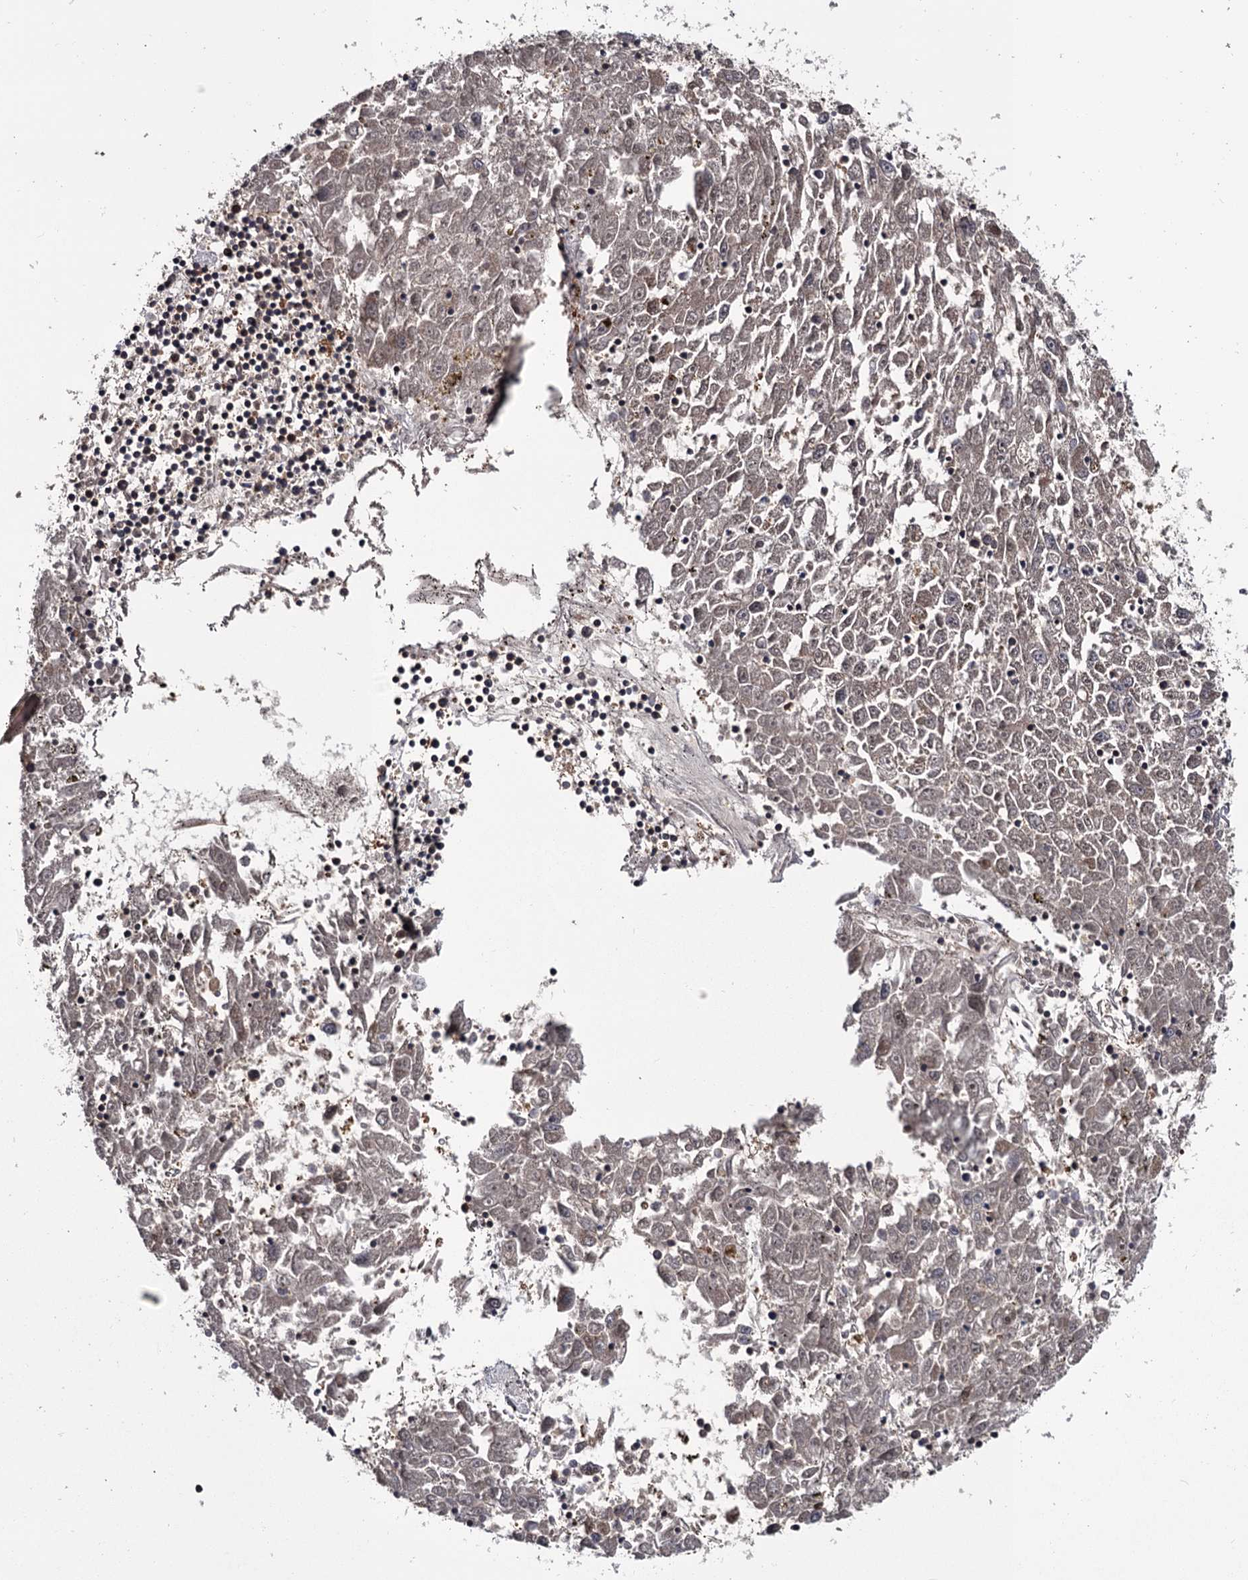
{"staining": {"intensity": "negative", "quantity": "none", "location": "none"}, "tissue": "liver cancer", "cell_type": "Tumor cells", "image_type": "cancer", "snomed": [{"axis": "morphology", "description": "Carcinoma, Hepatocellular, NOS"}, {"axis": "topography", "description": "Liver"}], "caption": "Immunohistochemistry (IHC) histopathology image of neoplastic tissue: liver cancer stained with DAB exhibits no significant protein positivity in tumor cells.", "gene": "DAO", "patient": {"sex": "male", "age": 49}}